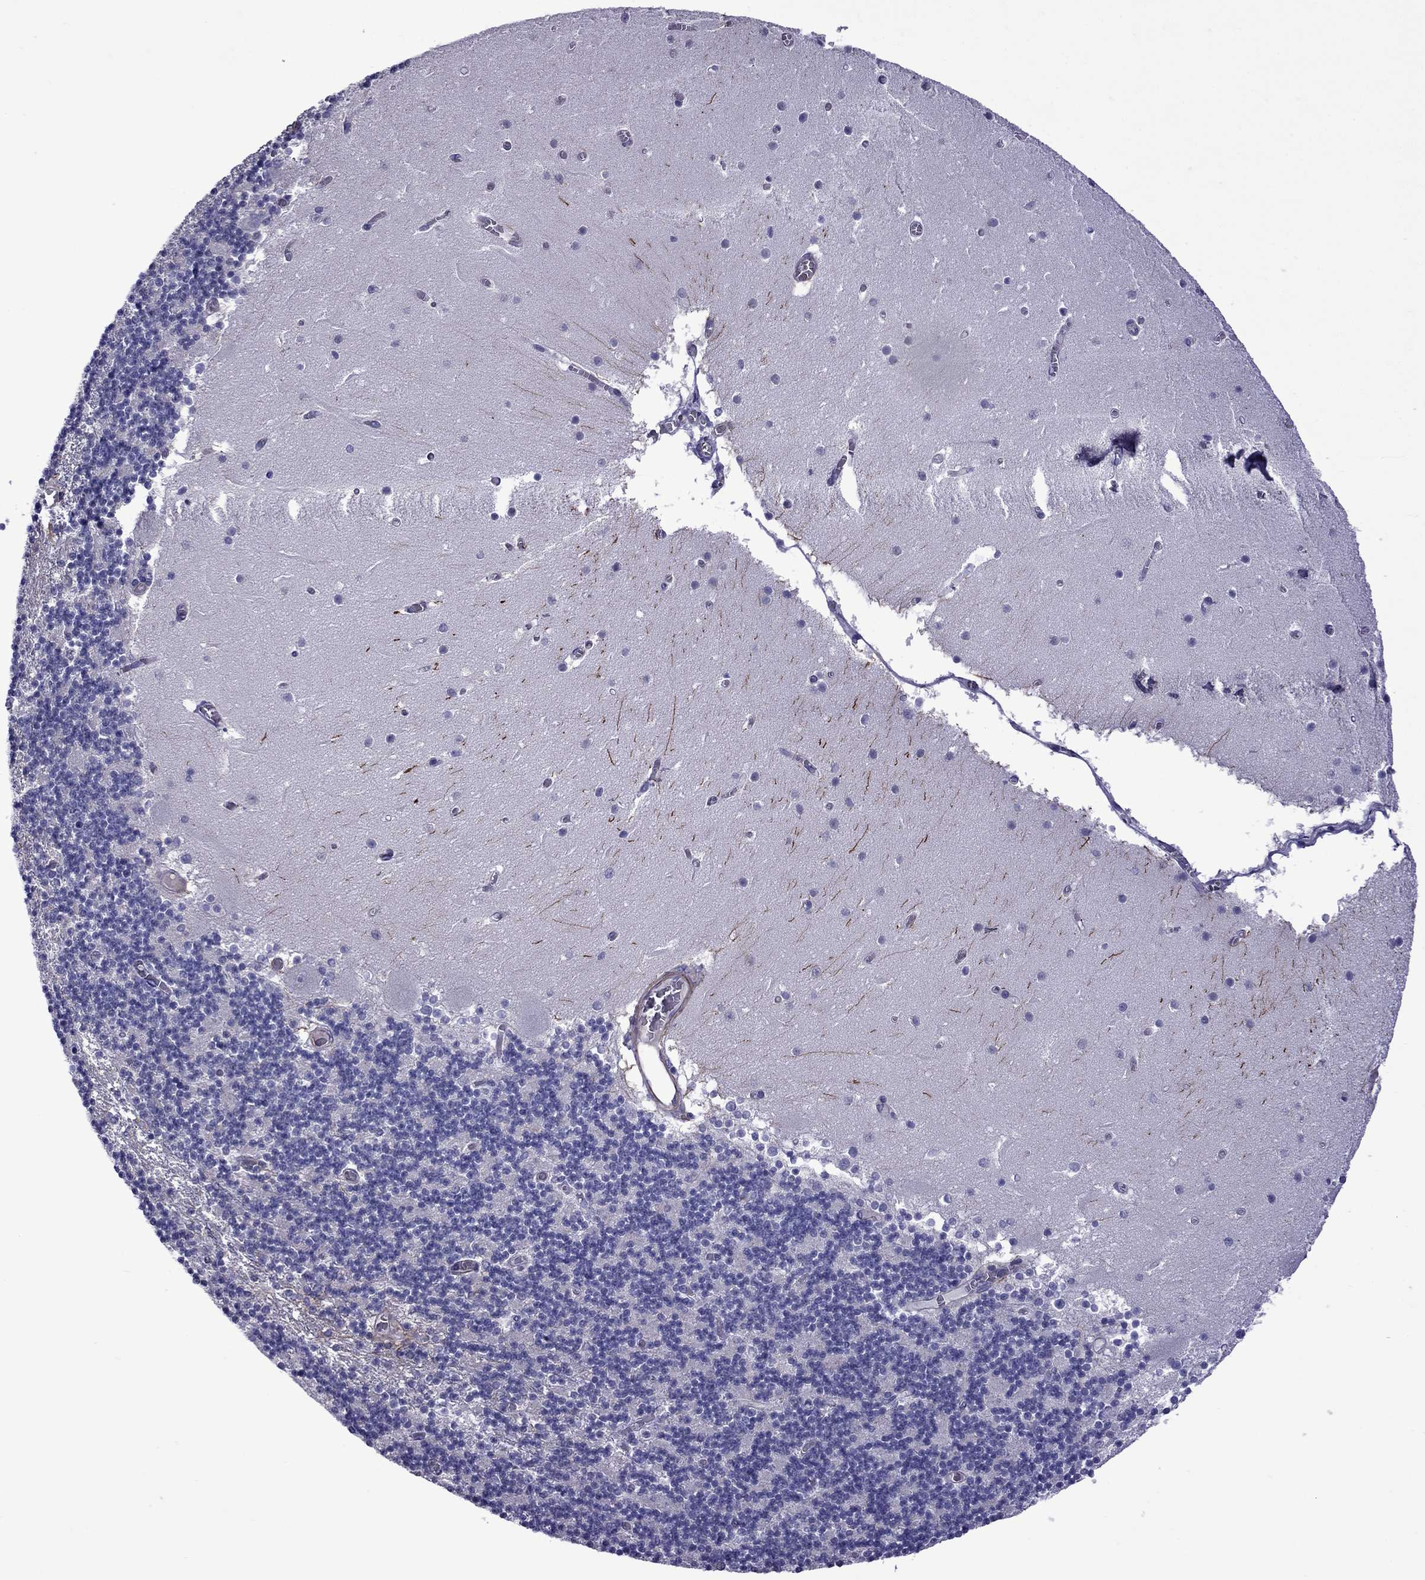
{"staining": {"intensity": "negative", "quantity": "none", "location": "none"}, "tissue": "cerebellum", "cell_type": "Cells in granular layer", "image_type": "normal", "snomed": [{"axis": "morphology", "description": "Normal tissue, NOS"}, {"axis": "topography", "description": "Cerebellum"}], "caption": "This is an immunohistochemistry histopathology image of normal cerebellum. There is no positivity in cells in granular layer.", "gene": "CHRNA5", "patient": {"sex": "female", "age": 28}}